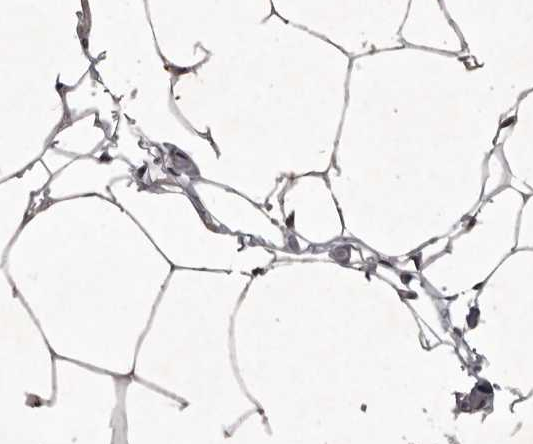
{"staining": {"intensity": "moderate", "quantity": ">75%", "location": "cytoplasmic/membranous"}, "tissue": "adipose tissue", "cell_type": "Adipocytes", "image_type": "normal", "snomed": [{"axis": "morphology", "description": "Normal tissue, NOS"}, {"axis": "morphology", "description": "Fibrosis, NOS"}, {"axis": "topography", "description": "Breast"}, {"axis": "topography", "description": "Adipose tissue"}], "caption": "Adipose tissue stained for a protein exhibits moderate cytoplasmic/membranous positivity in adipocytes. The staining was performed using DAB (3,3'-diaminobenzidine), with brown indicating positive protein expression. Nuclei are stained blue with hematoxylin.", "gene": "MRPS15", "patient": {"sex": "female", "age": 39}}